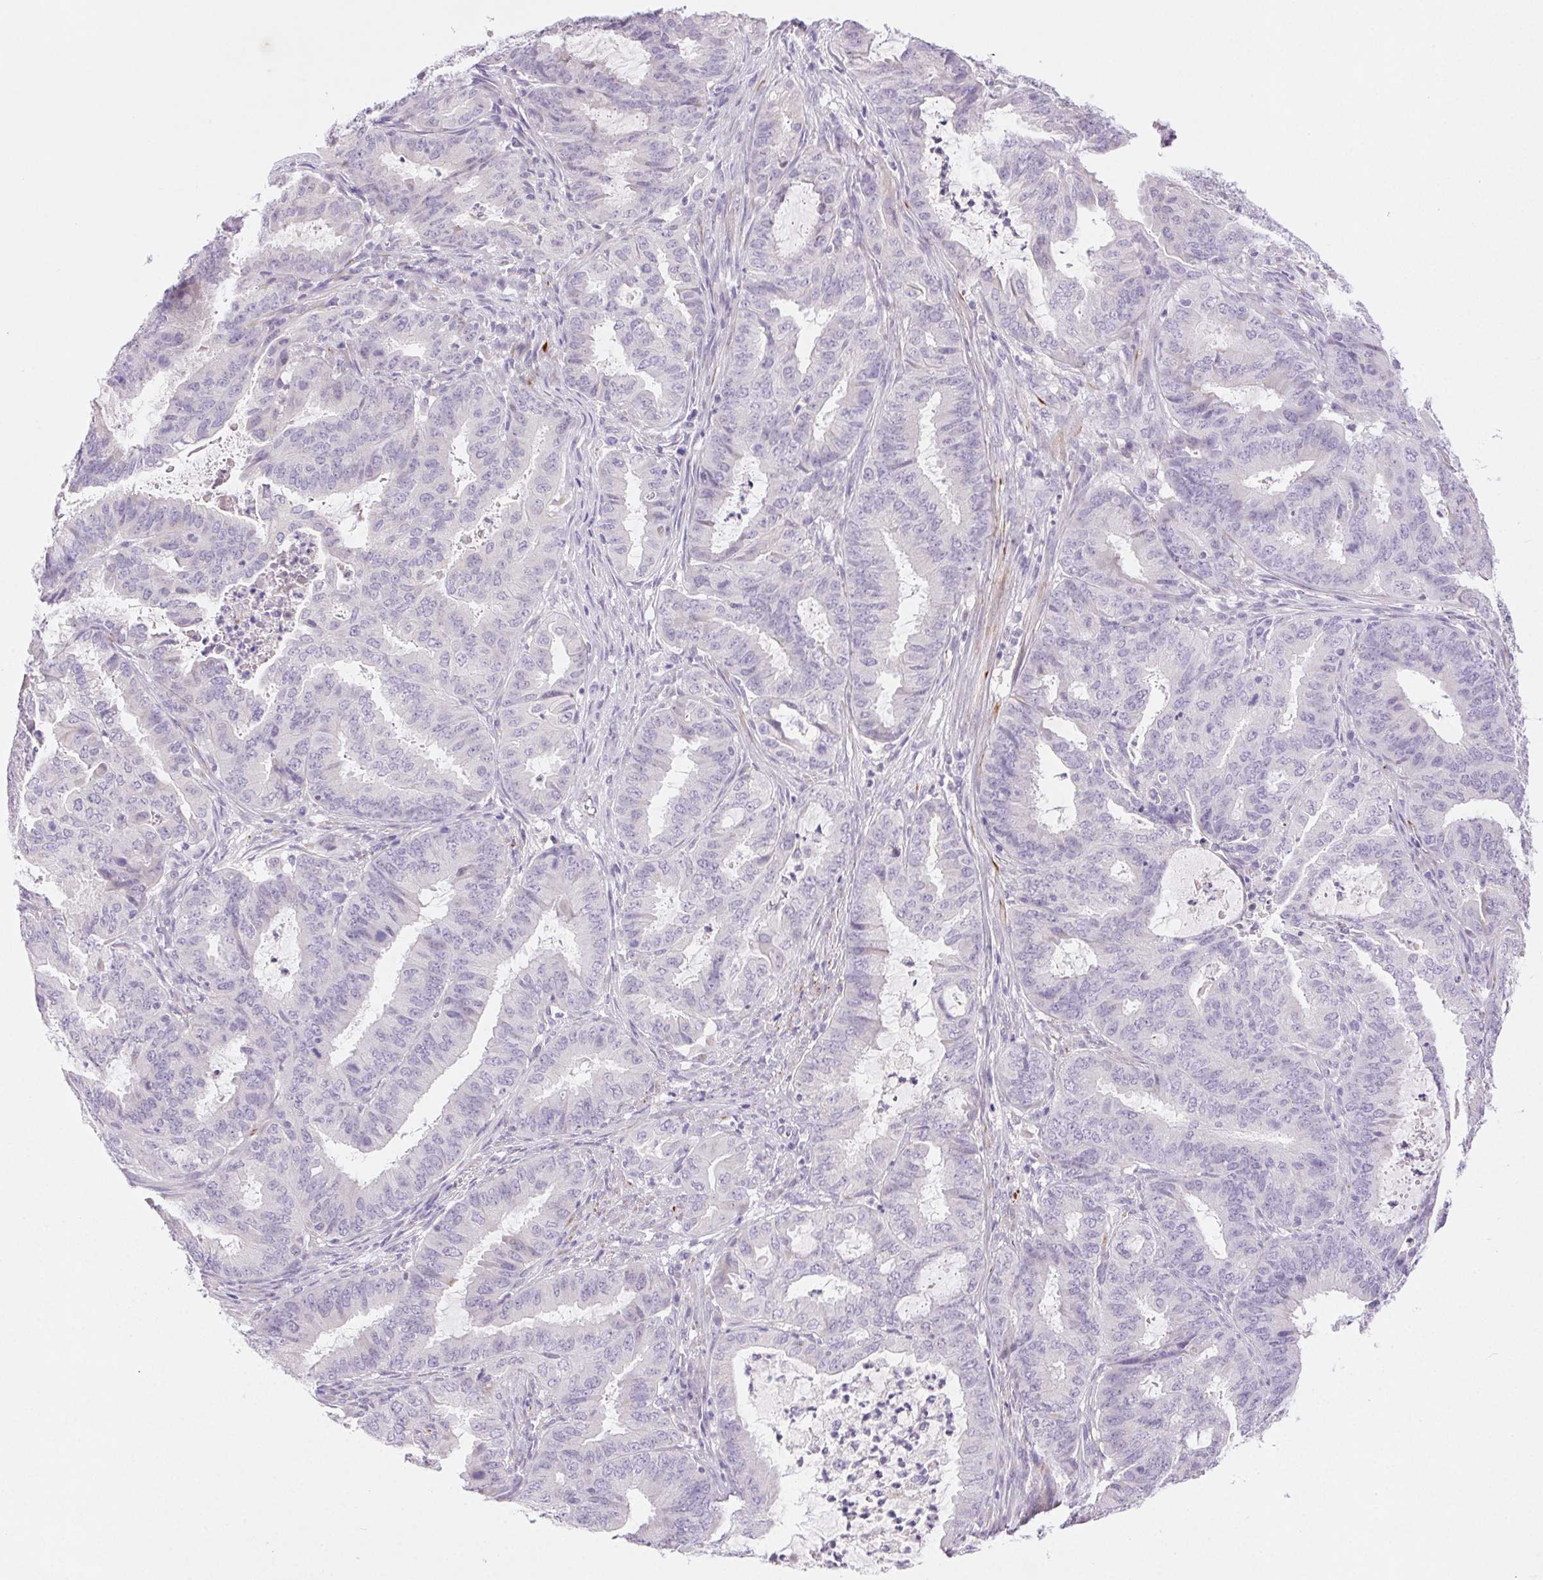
{"staining": {"intensity": "negative", "quantity": "none", "location": "none"}, "tissue": "endometrial cancer", "cell_type": "Tumor cells", "image_type": "cancer", "snomed": [{"axis": "morphology", "description": "Adenocarcinoma, NOS"}, {"axis": "topography", "description": "Endometrium"}], "caption": "Tumor cells show no significant expression in endometrial adenocarcinoma.", "gene": "ARHGAP11B", "patient": {"sex": "female", "age": 51}}